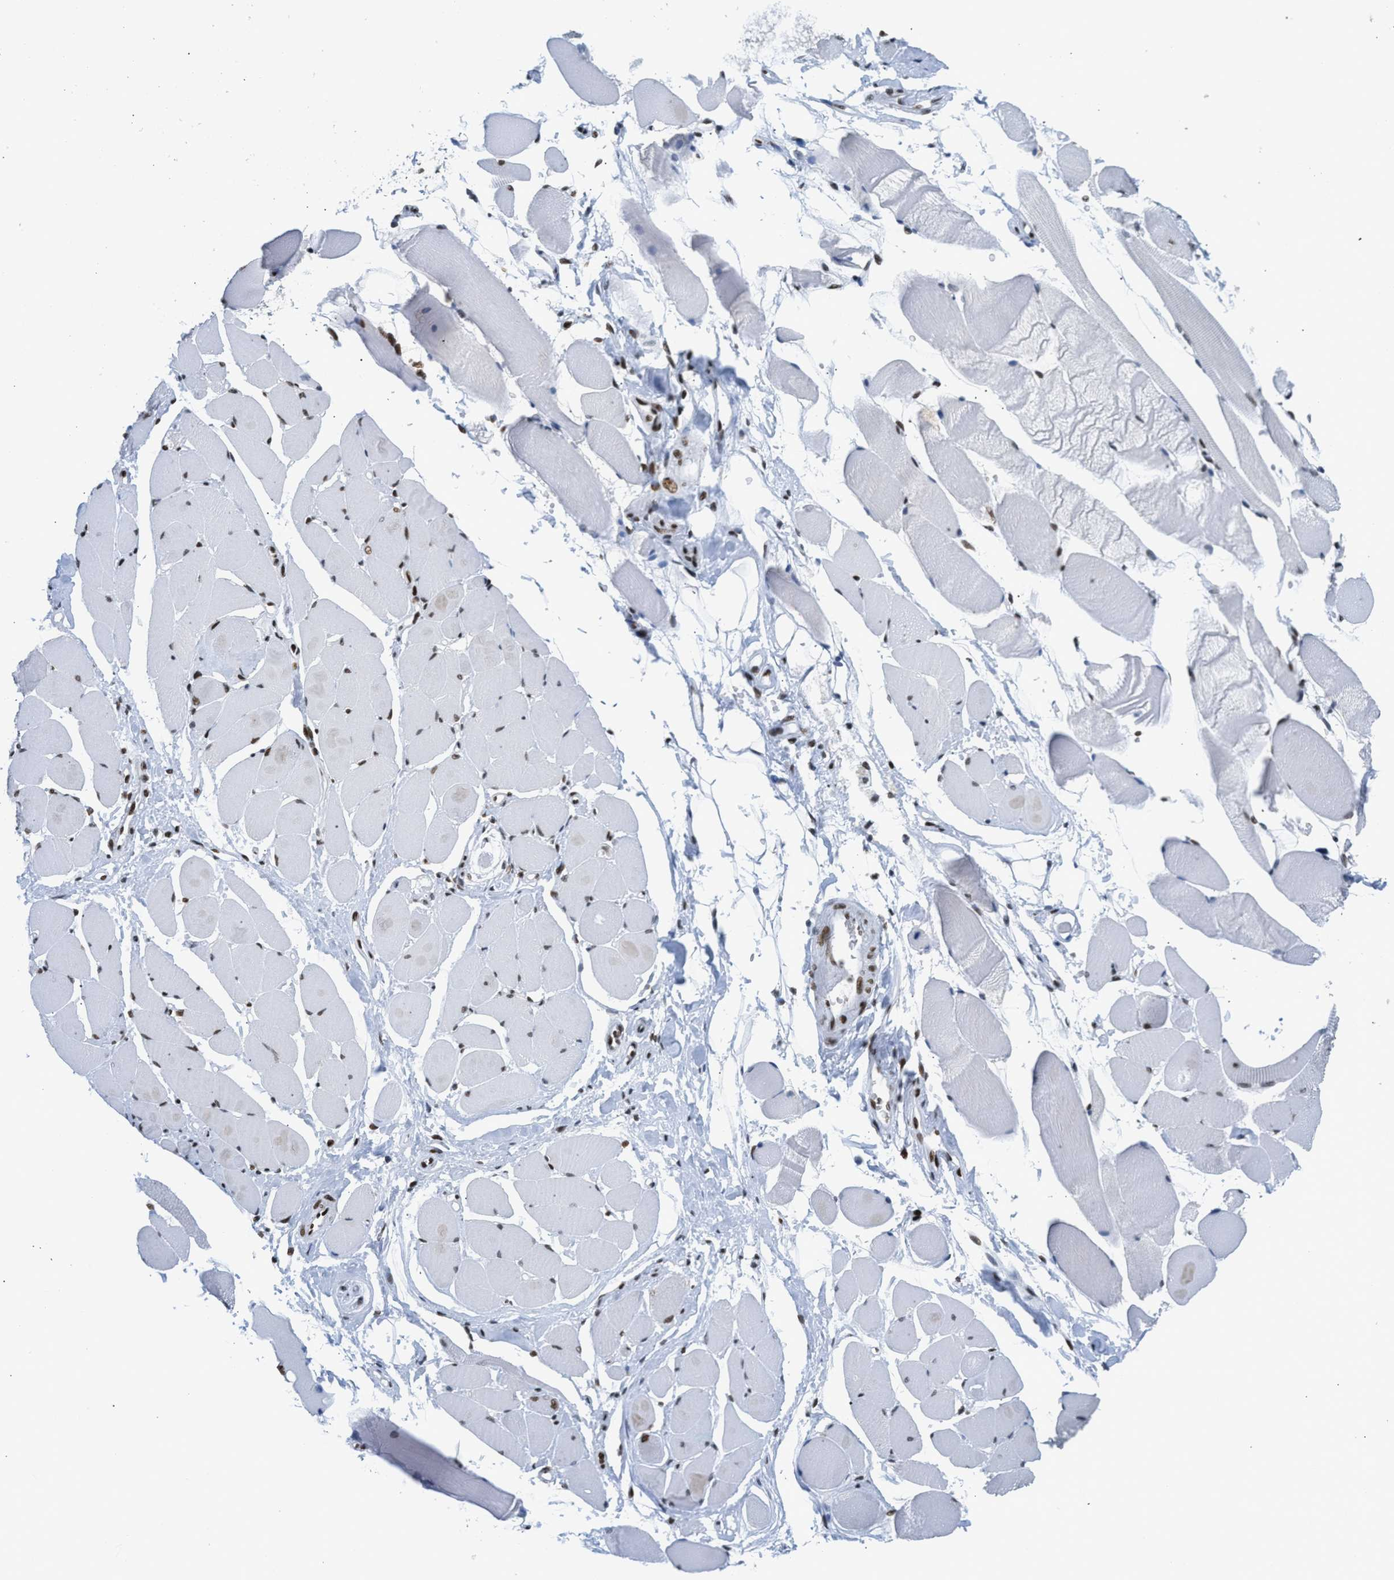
{"staining": {"intensity": "strong", "quantity": ">75%", "location": "nuclear"}, "tissue": "skeletal muscle", "cell_type": "Myocytes", "image_type": "normal", "snomed": [{"axis": "morphology", "description": "Normal tissue, NOS"}, {"axis": "topography", "description": "Skeletal muscle"}, {"axis": "topography", "description": "Peripheral nerve tissue"}], "caption": "Strong nuclear expression for a protein is appreciated in approximately >75% of myocytes of normal skeletal muscle using immunohistochemistry.", "gene": "PIF1", "patient": {"sex": "female", "age": 84}}